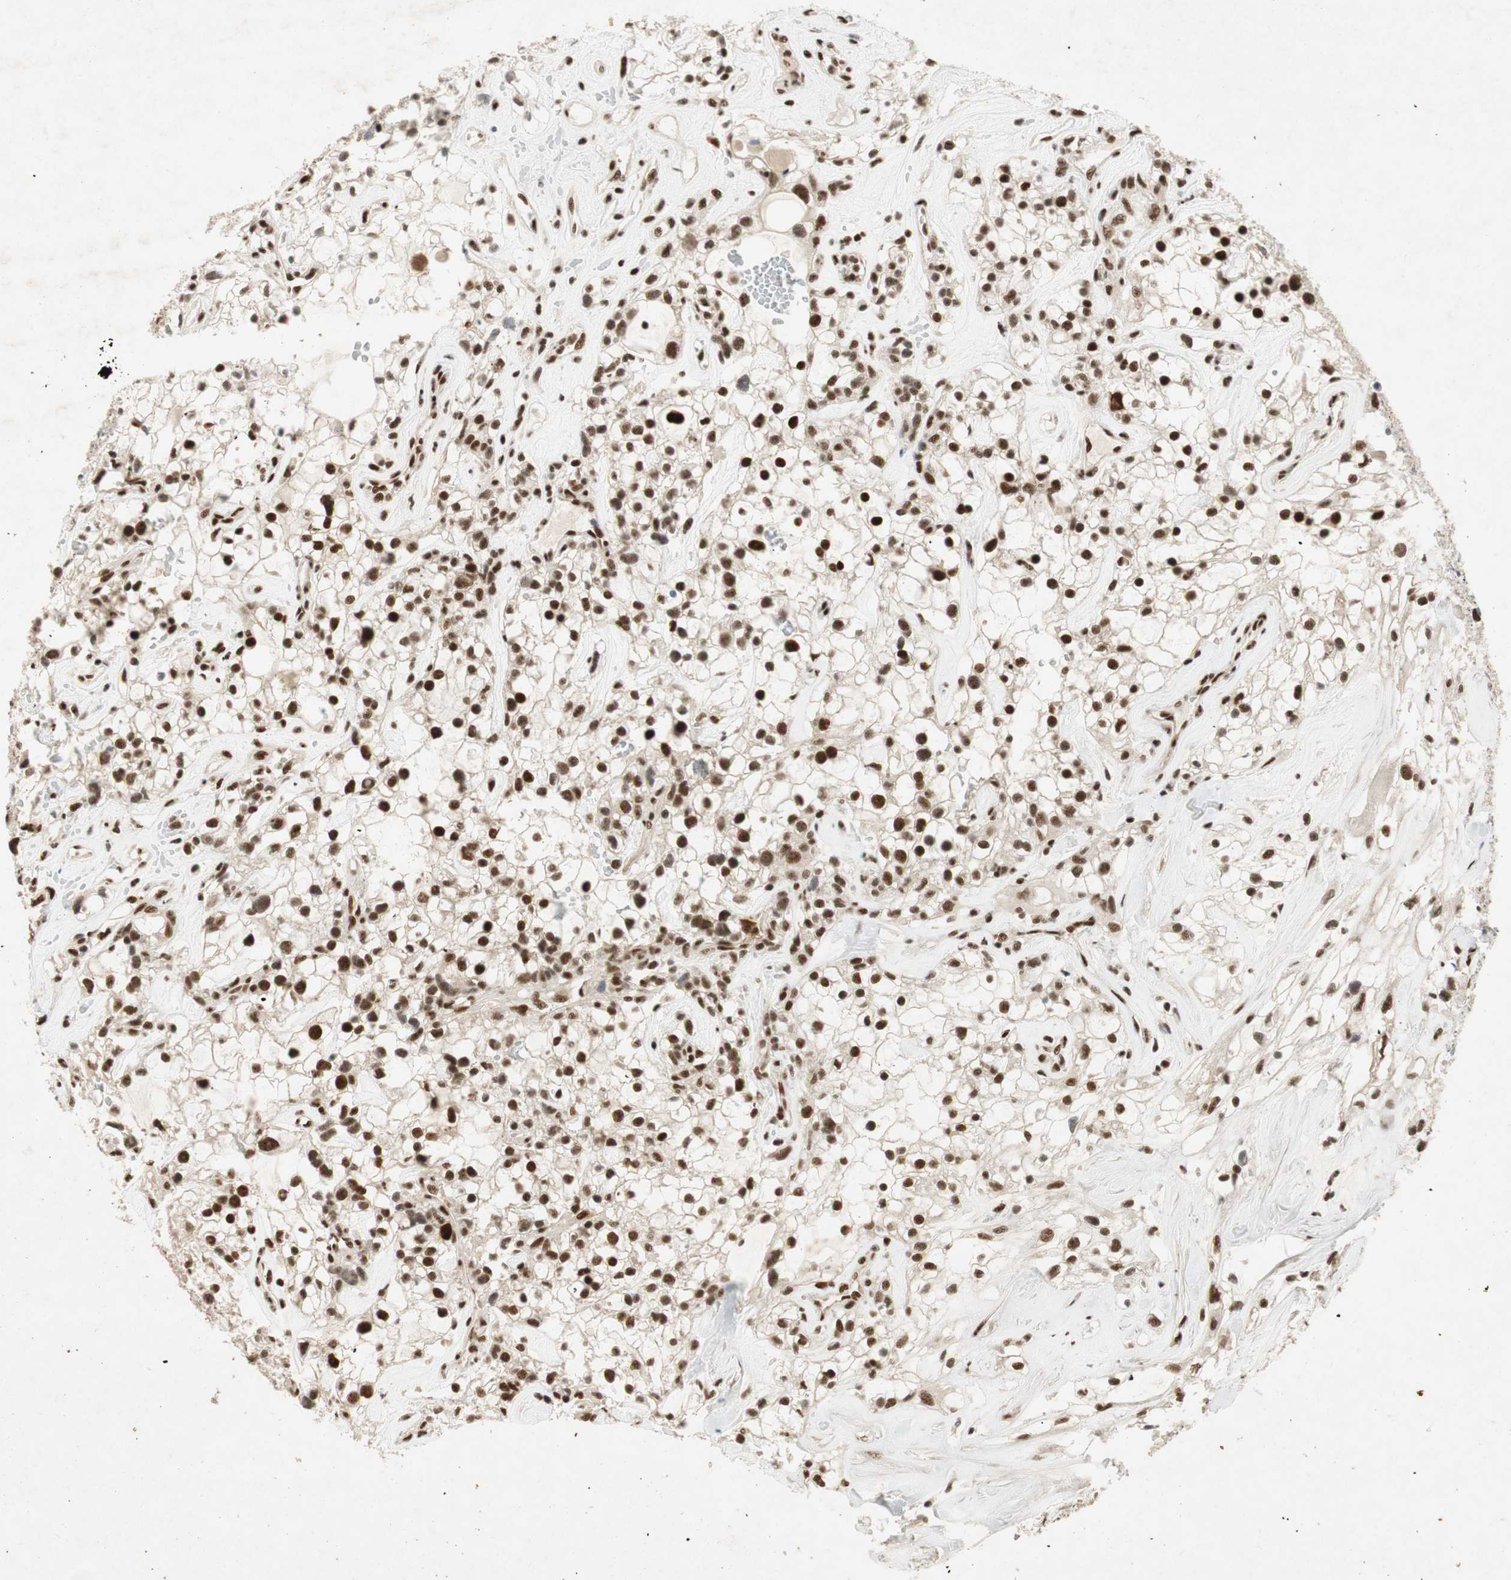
{"staining": {"intensity": "strong", "quantity": ">75%", "location": "nuclear"}, "tissue": "renal cancer", "cell_type": "Tumor cells", "image_type": "cancer", "snomed": [{"axis": "morphology", "description": "Adenocarcinoma, NOS"}, {"axis": "topography", "description": "Kidney"}], "caption": "Adenocarcinoma (renal) was stained to show a protein in brown. There is high levels of strong nuclear staining in approximately >75% of tumor cells.", "gene": "NCBP3", "patient": {"sex": "female", "age": 60}}